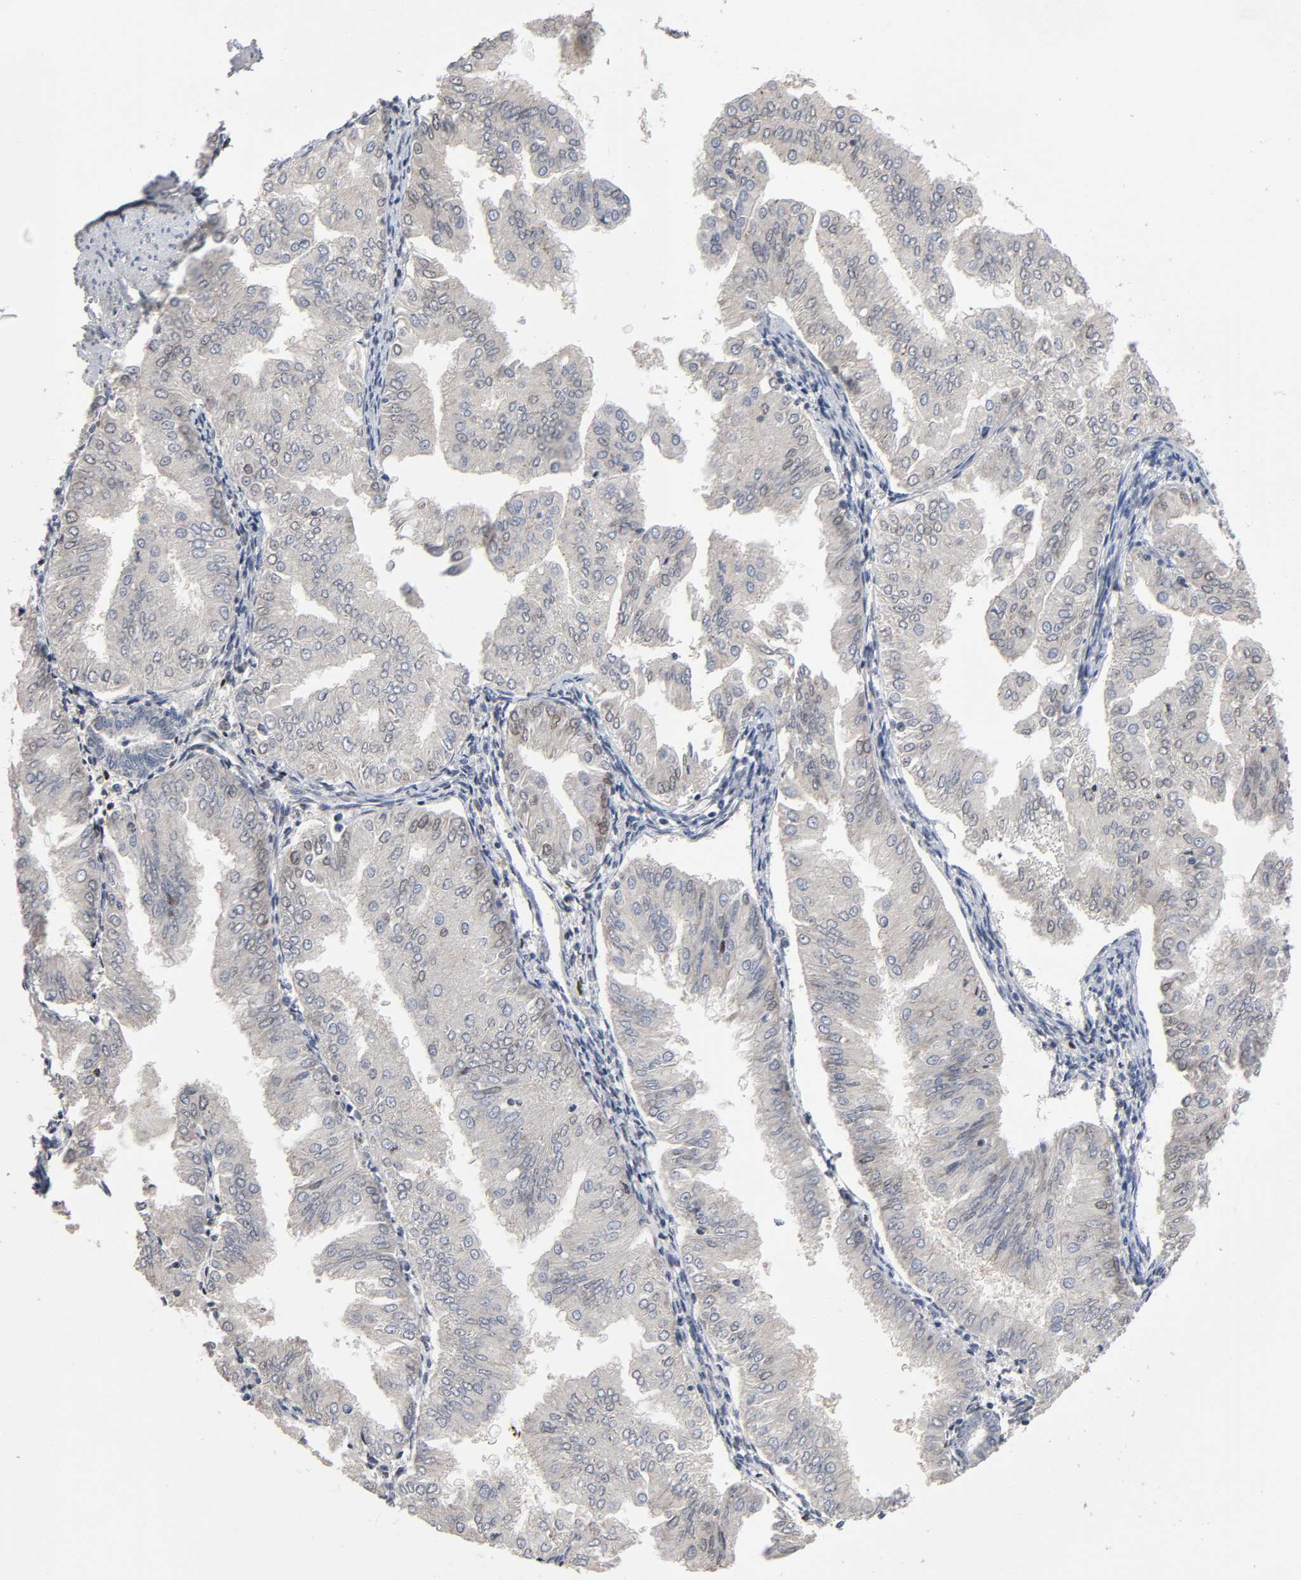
{"staining": {"intensity": "negative", "quantity": "none", "location": "none"}, "tissue": "endometrial cancer", "cell_type": "Tumor cells", "image_type": "cancer", "snomed": [{"axis": "morphology", "description": "Adenocarcinoma, NOS"}, {"axis": "topography", "description": "Endometrium"}], "caption": "An image of human adenocarcinoma (endometrial) is negative for staining in tumor cells.", "gene": "HDLBP", "patient": {"sex": "female", "age": 53}}